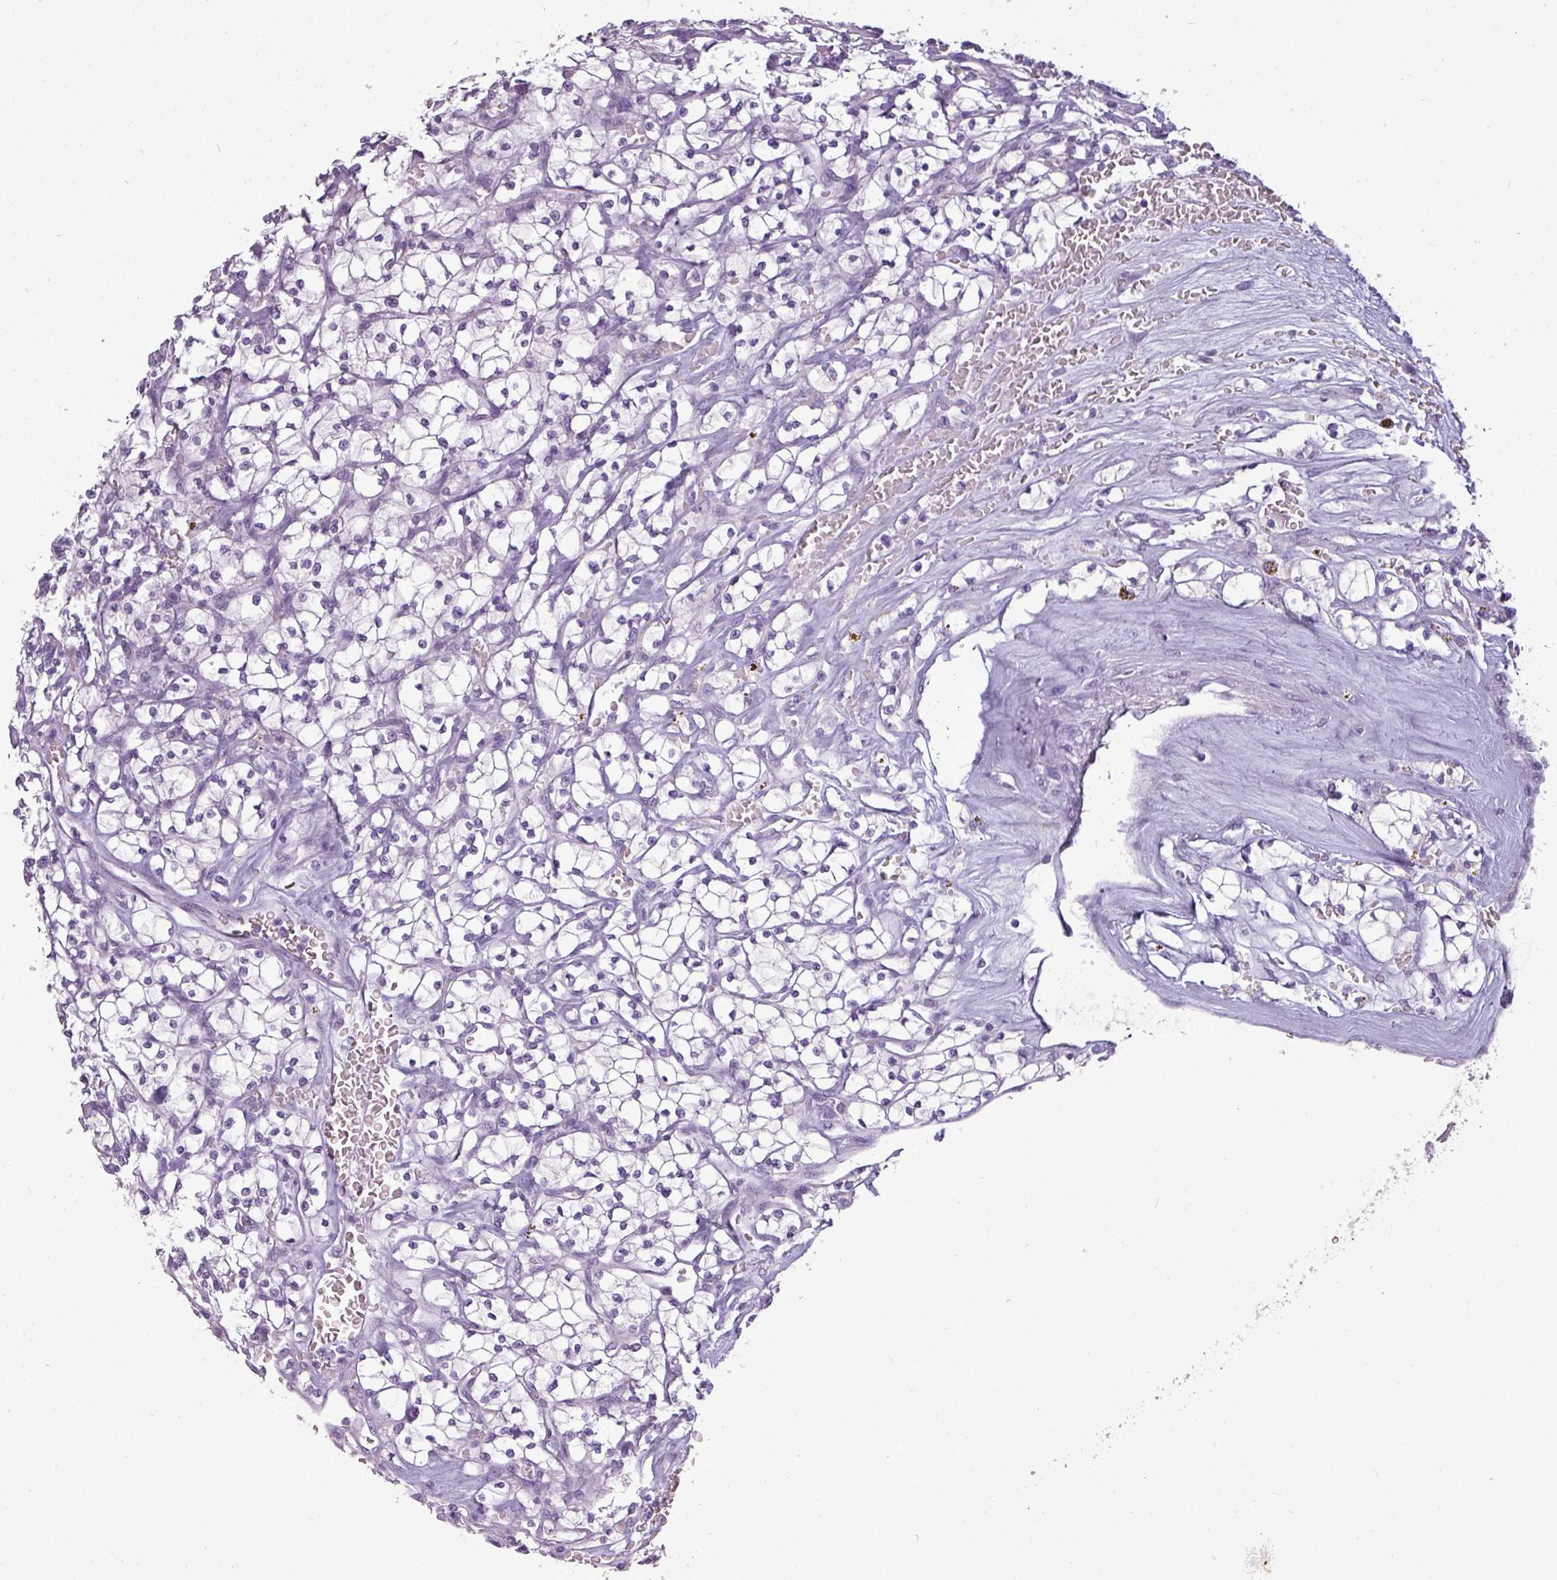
{"staining": {"intensity": "negative", "quantity": "none", "location": "none"}, "tissue": "renal cancer", "cell_type": "Tumor cells", "image_type": "cancer", "snomed": [{"axis": "morphology", "description": "Adenocarcinoma, NOS"}, {"axis": "topography", "description": "Kidney"}], "caption": "DAB immunohistochemical staining of renal cancer (adenocarcinoma) demonstrates no significant expression in tumor cells.", "gene": "TMEM91", "patient": {"sex": "female", "age": 64}}